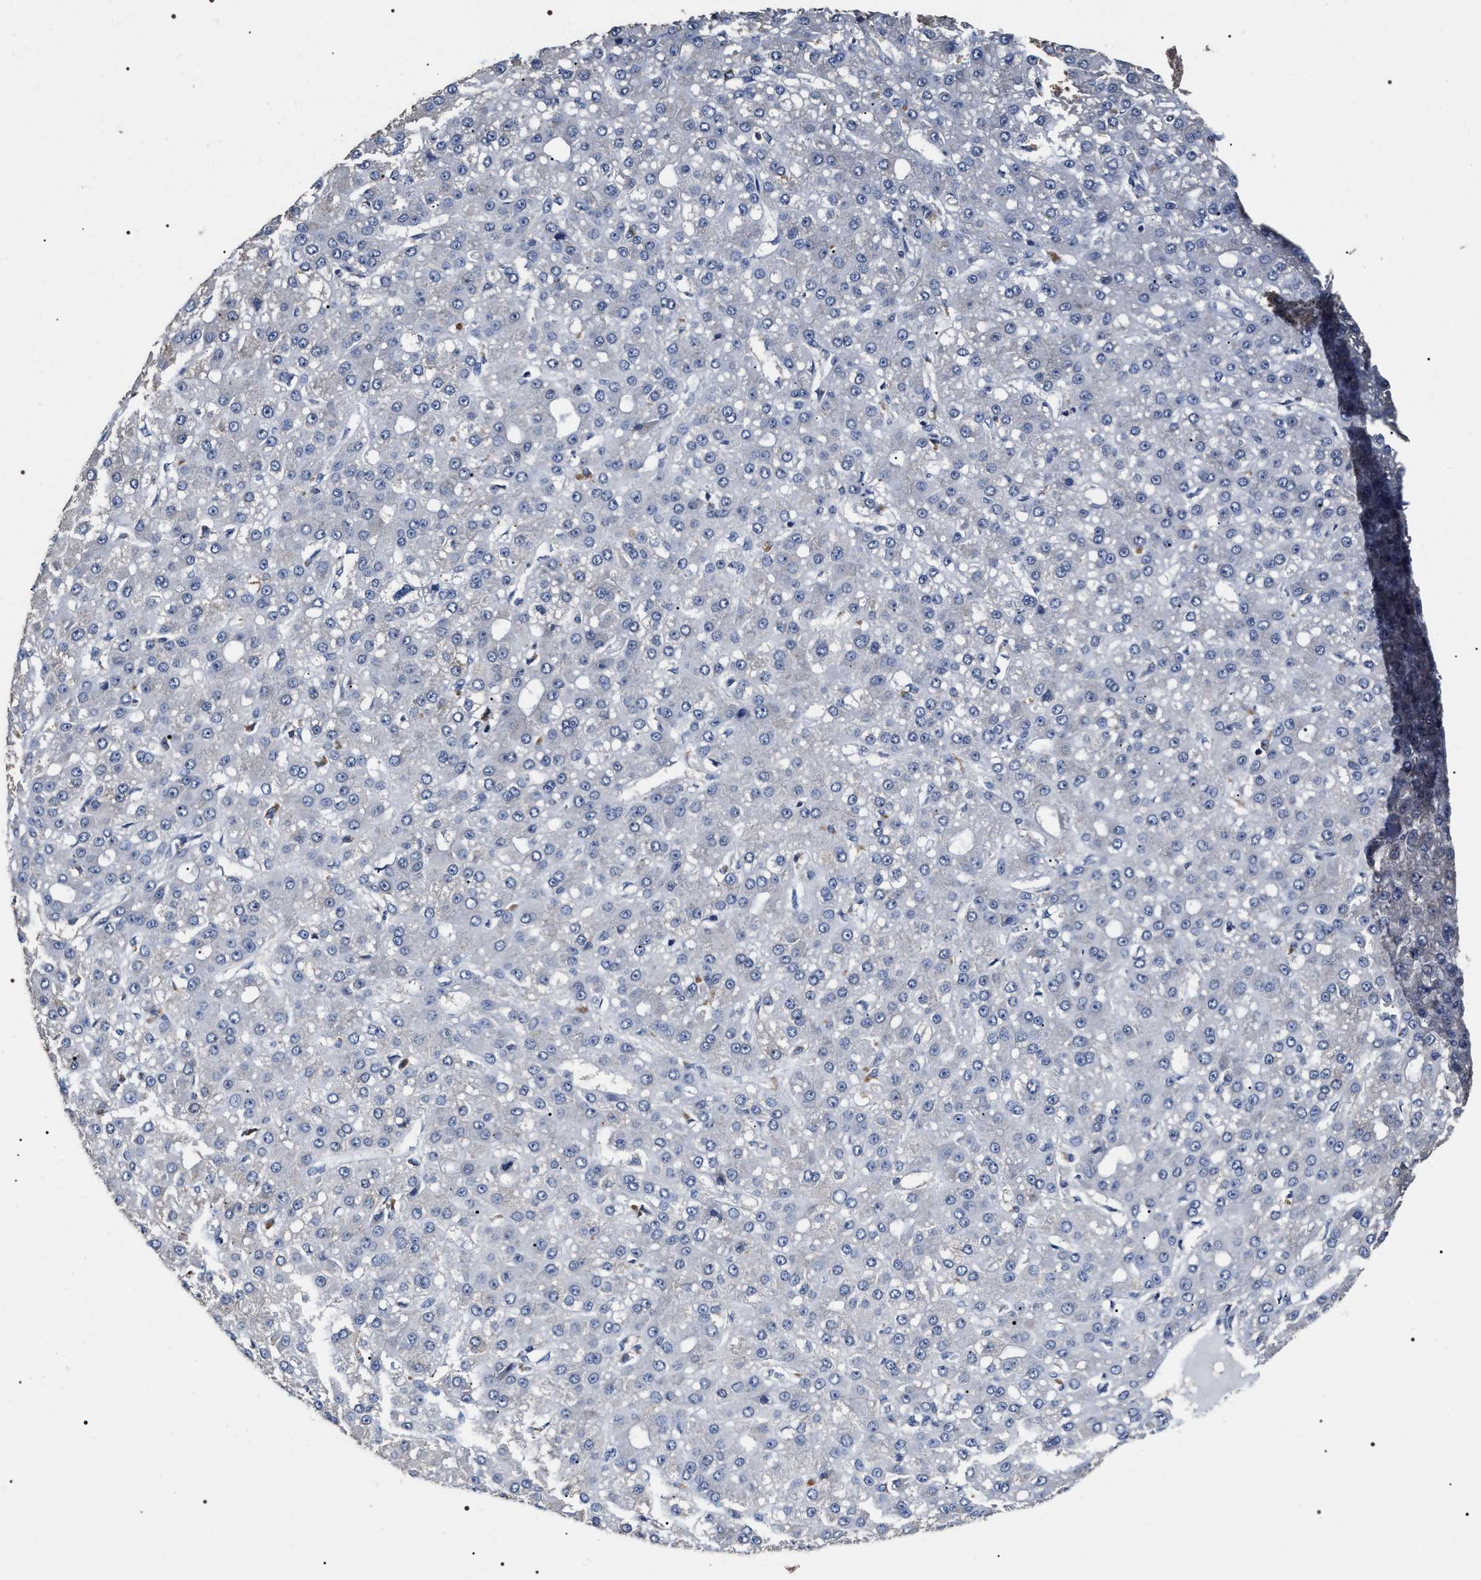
{"staining": {"intensity": "negative", "quantity": "none", "location": "none"}, "tissue": "liver cancer", "cell_type": "Tumor cells", "image_type": "cancer", "snomed": [{"axis": "morphology", "description": "Carcinoma, Hepatocellular, NOS"}, {"axis": "topography", "description": "Liver"}], "caption": "Image shows no protein positivity in tumor cells of hepatocellular carcinoma (liver) tissue.", "gene": "UPF3A", "patient": {"sex": "male", "age": 67}}